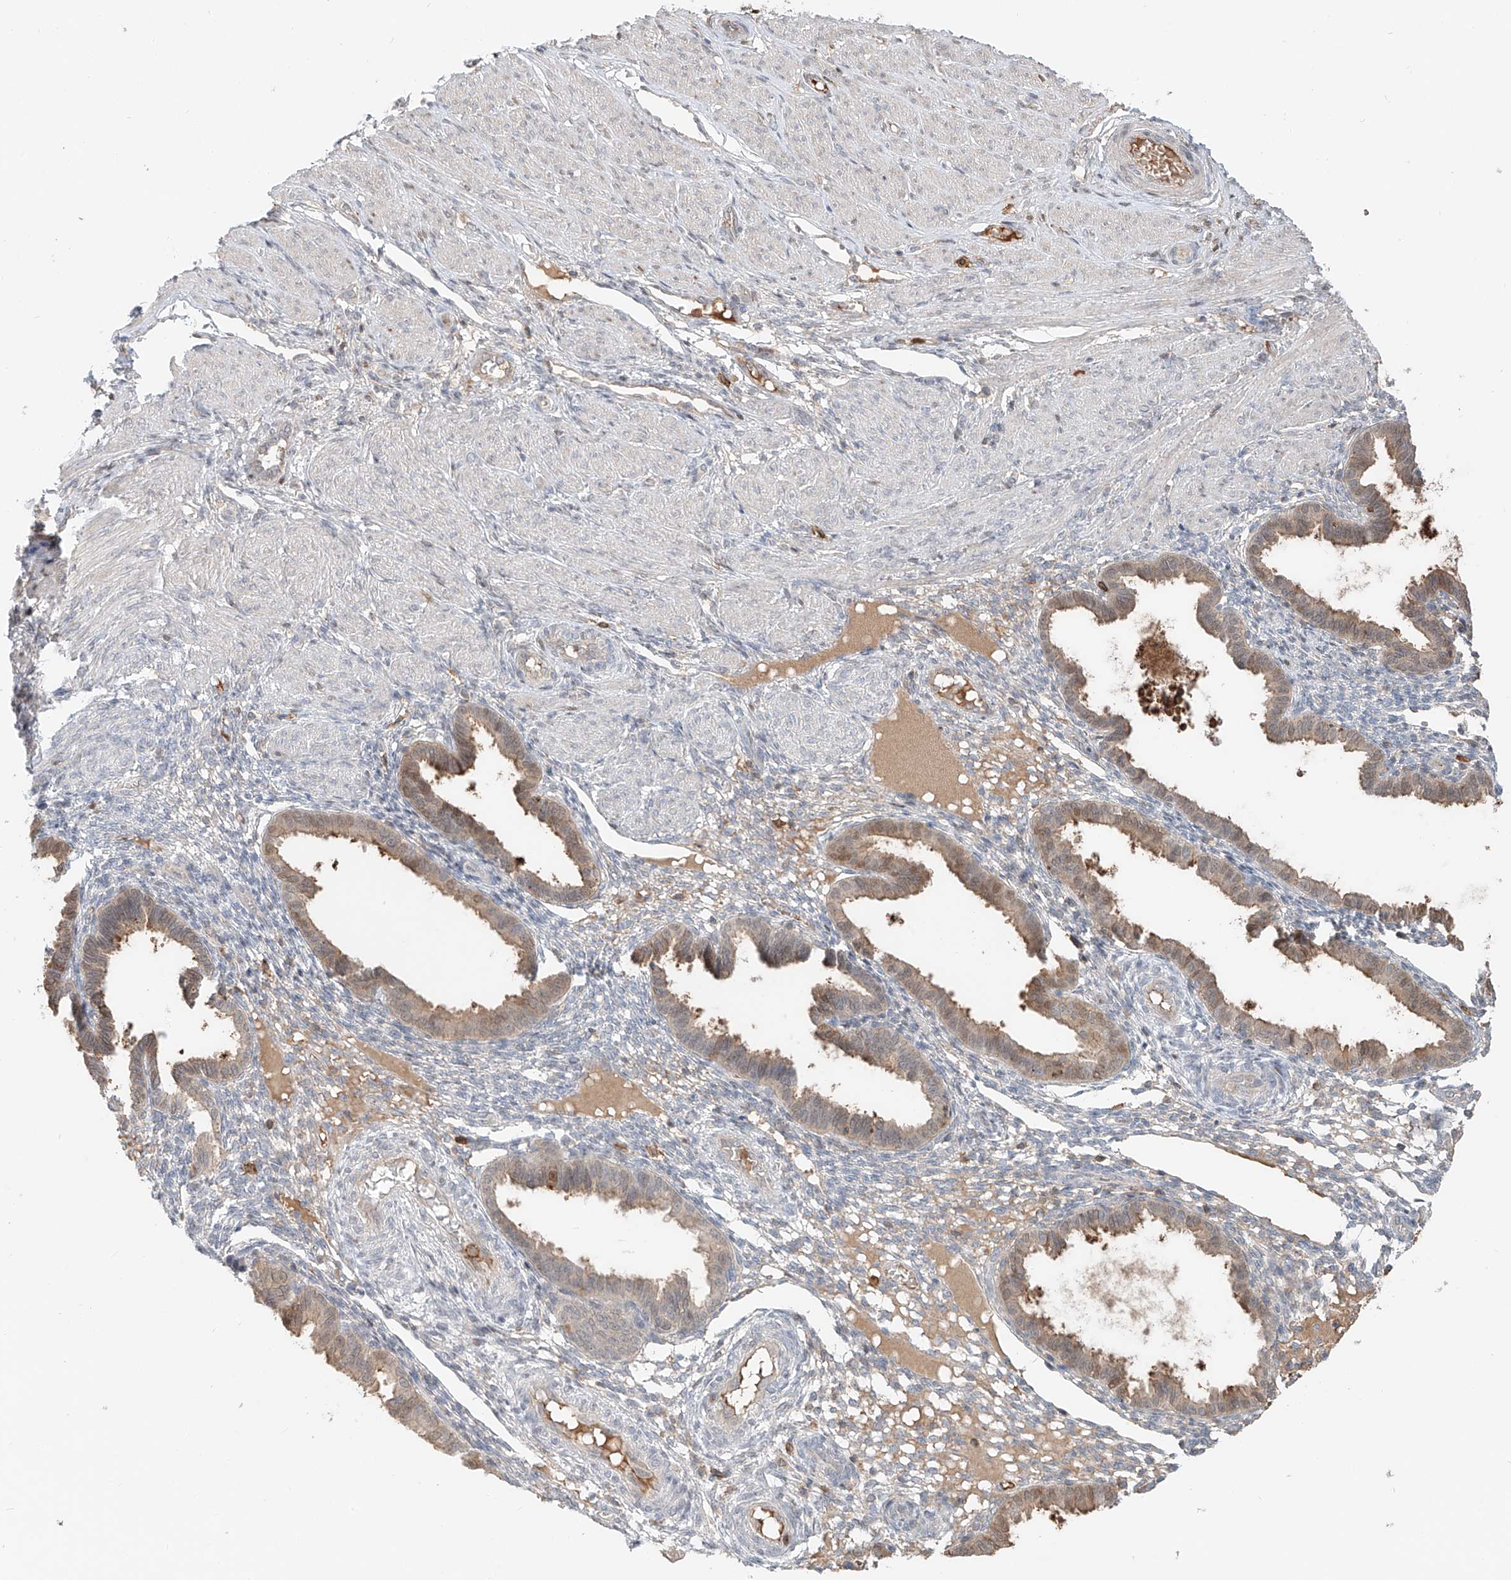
{"staining": {"intensity": "negative", "quantity": "none", "location": "none"}, "tissue": "endometrium", "cell_type": "Cells in endometrial stroma", "image_type": "normal", "snomed": [{"axis": "morphology", "description": "Normal tissue, NOS"}, {"axis": "topography", "description": "Endometrium"}], "caption": "Cells in endometrial stroma are negative for brown protein staining in normal endometrium. Nuclei are stained in blue.", "gene": "CEP162", "patient": {"sex": "female", "age": 33}}